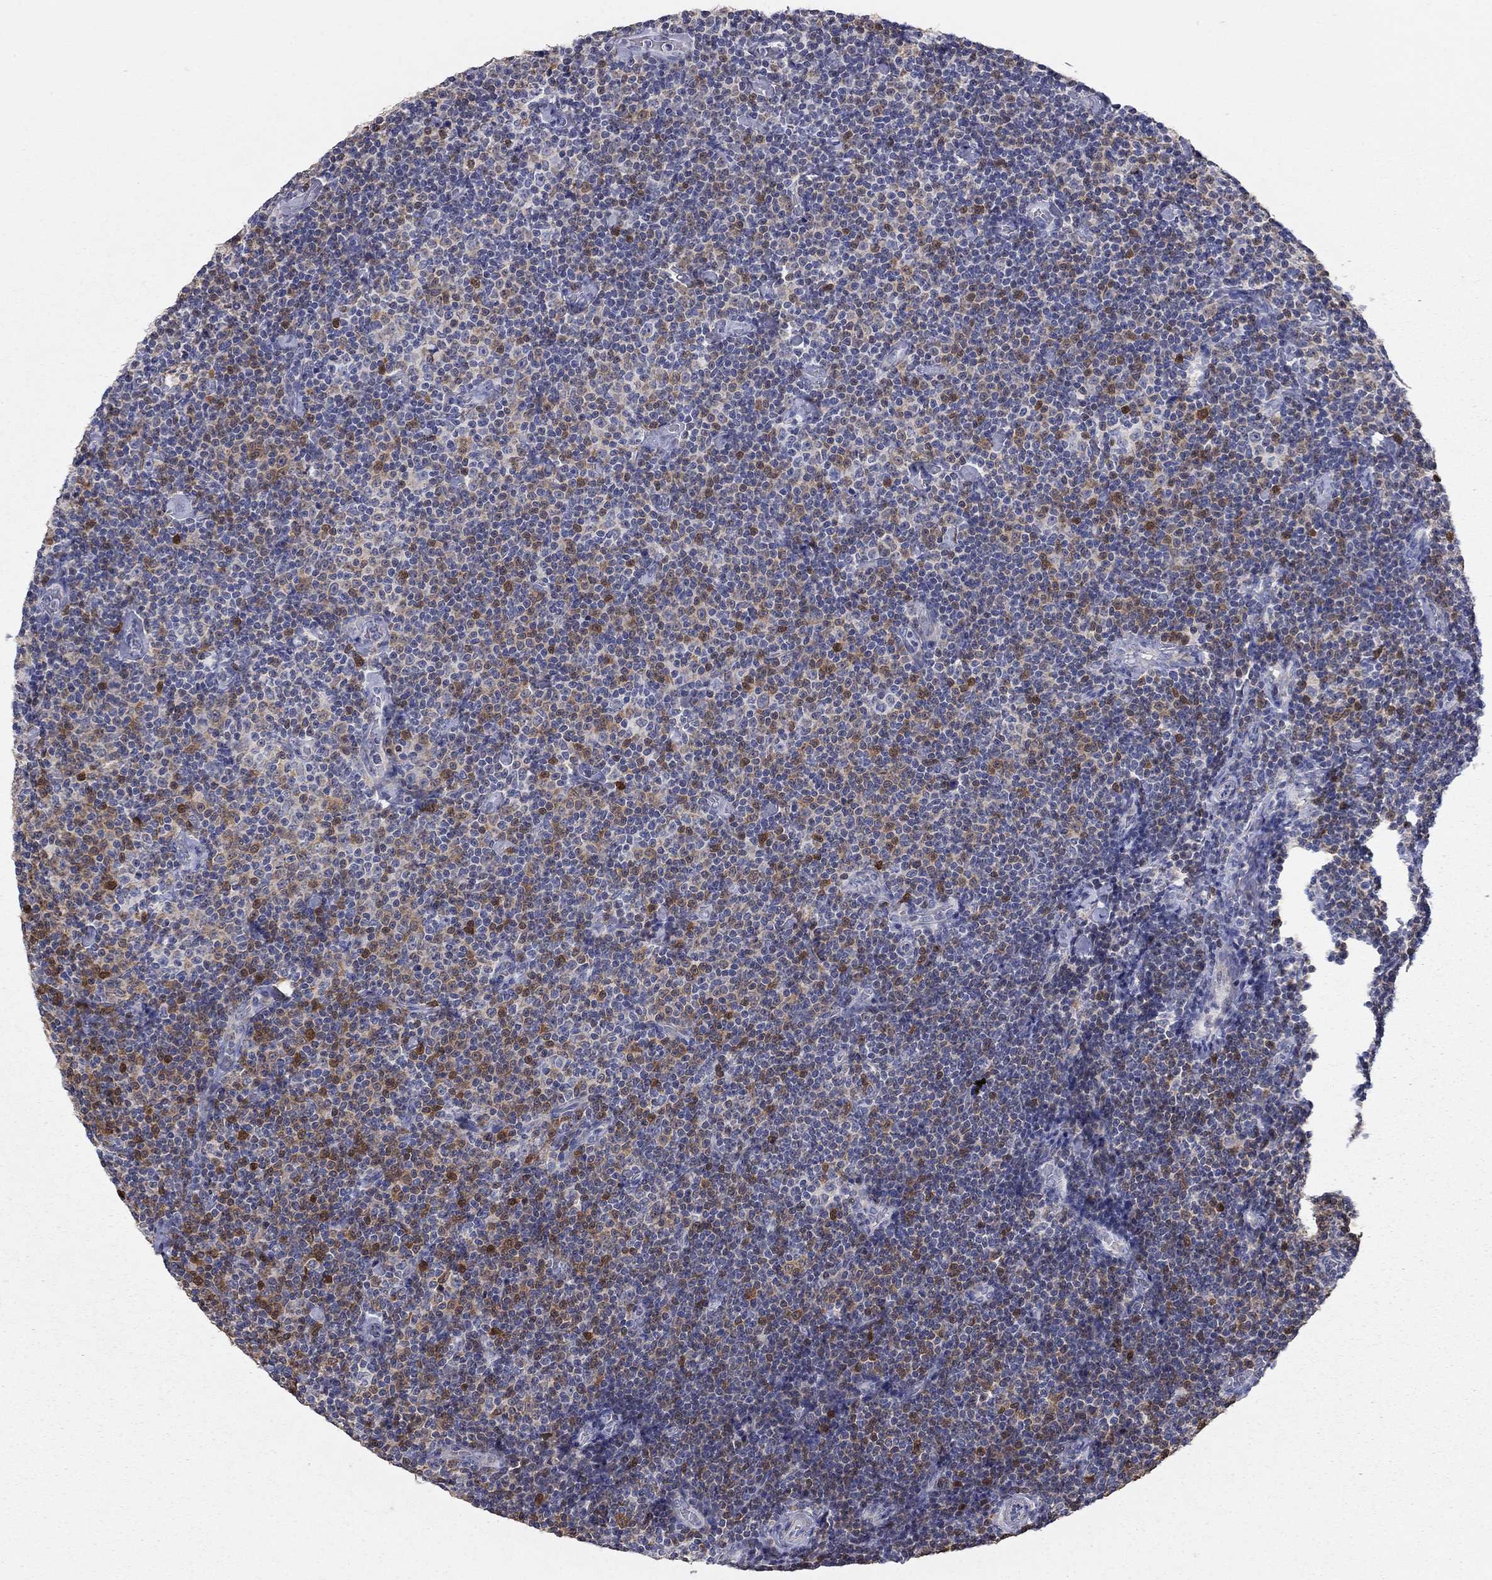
{"staining": {"intensity": "strong", "quantity": "<25%", "location": "cytoplasmic/membranous"}, "tissue": "lymphoma", "cell_type": "Tumor cells", "image_type": "cancer", "snomed": [{"axis": "morphology", "description": "Malignant lymphoma, non-Hodgkin's type, Low grade"}, {"axis": "topography", "description": "Lymph node"}], "caption": "Immunohistochemical staining of human lymphoma shows medium levels of strong cytoplasmic/membranous protein positivity in approximately <25% of tumor cells.", "gene": "CFAP161", "patient": {"sex": "male", "age": 81}}